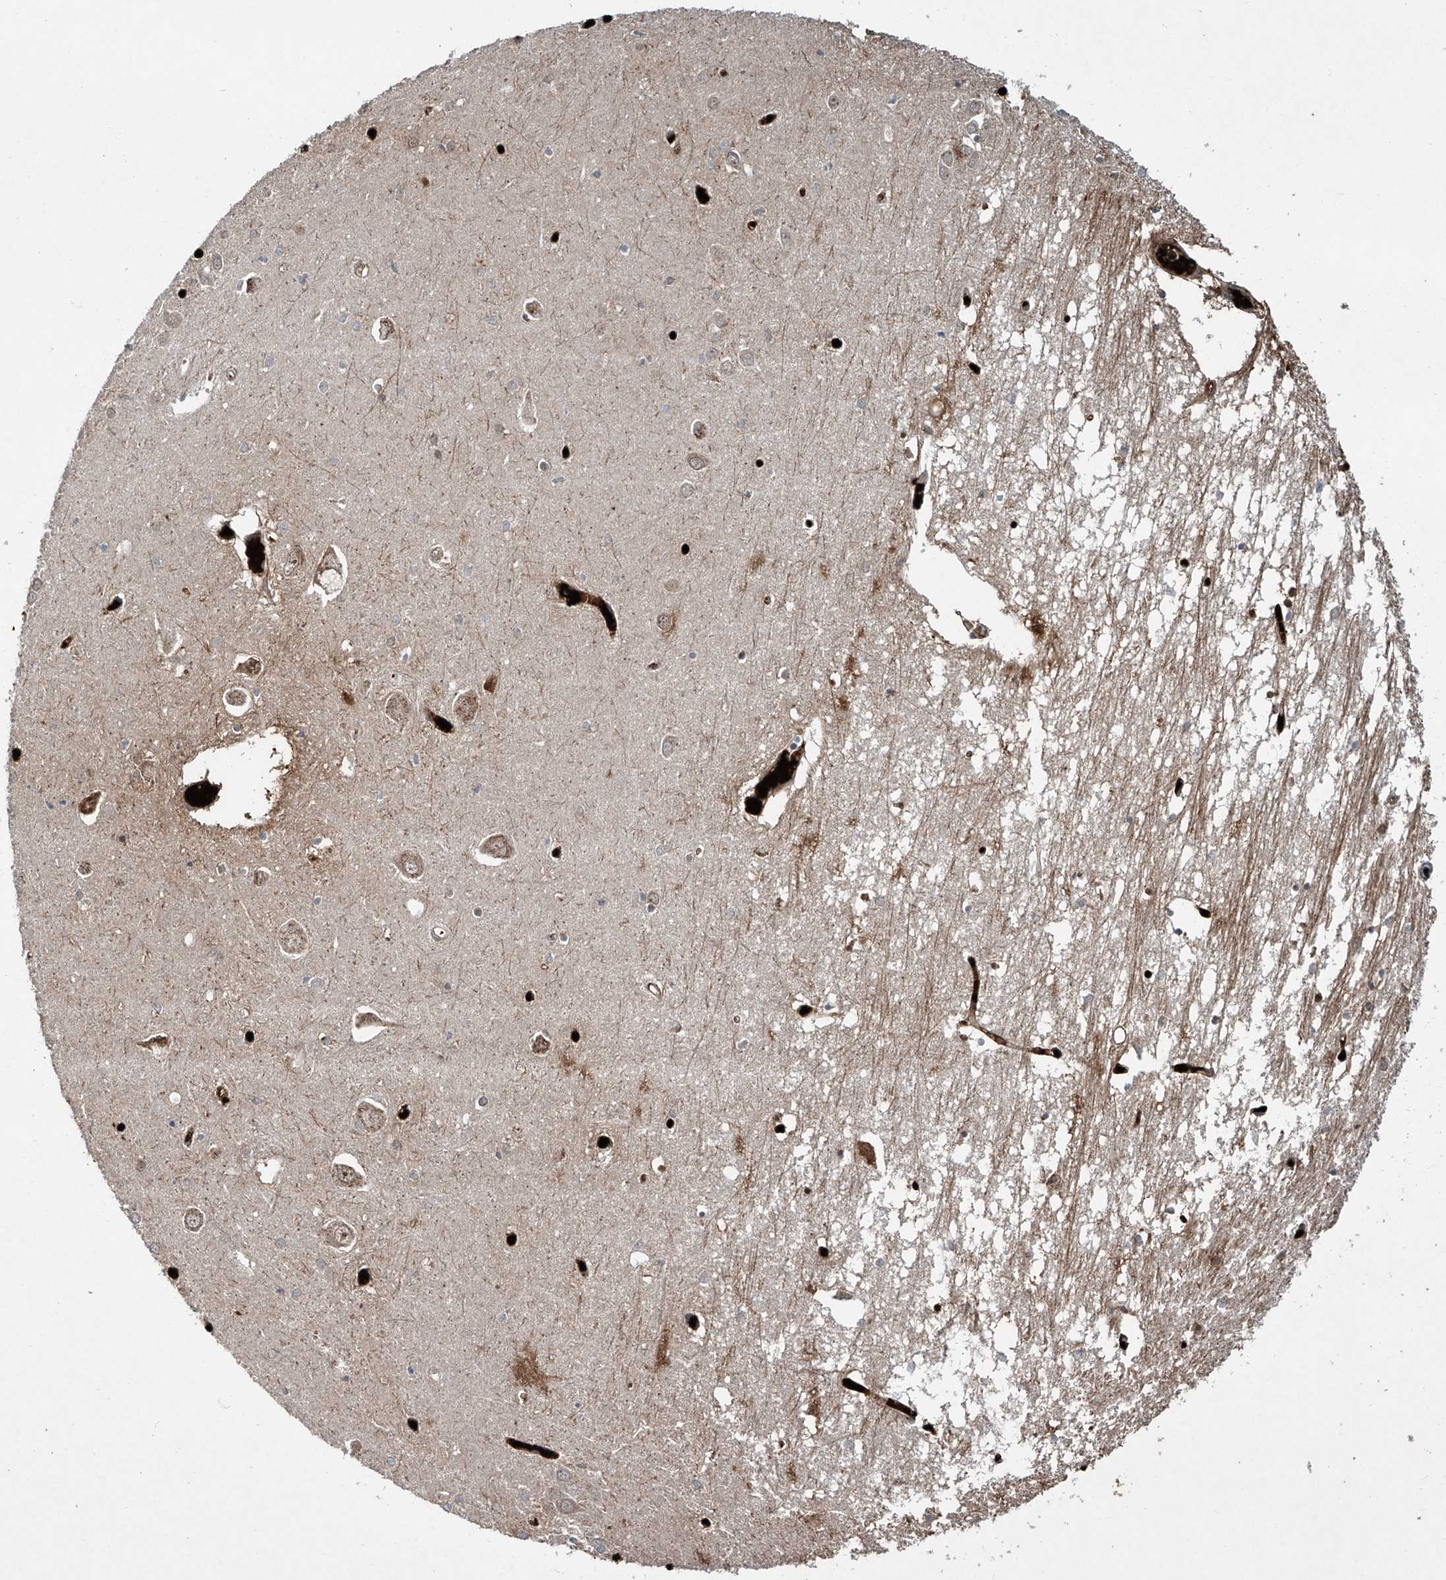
{"staining": {"intensity": "weak", "quantity": "<25%", "location": "cytoplasmic/membranous"}, "tissue": "hippocampus", "cell_type": "Glial cells", "image_type": "normal", "snomed": [{"axis": "morphology", "description": "Normal tissue, NOS"}, {"axis": "topography", "description": "Hippocampus"}], "caption": "An IHC image of normal hippocampus is shown. There is no staining in glial cells of hippocampus.", "gene": "ZDHHC9", "patient": {"sex": "male", "age": 70}}